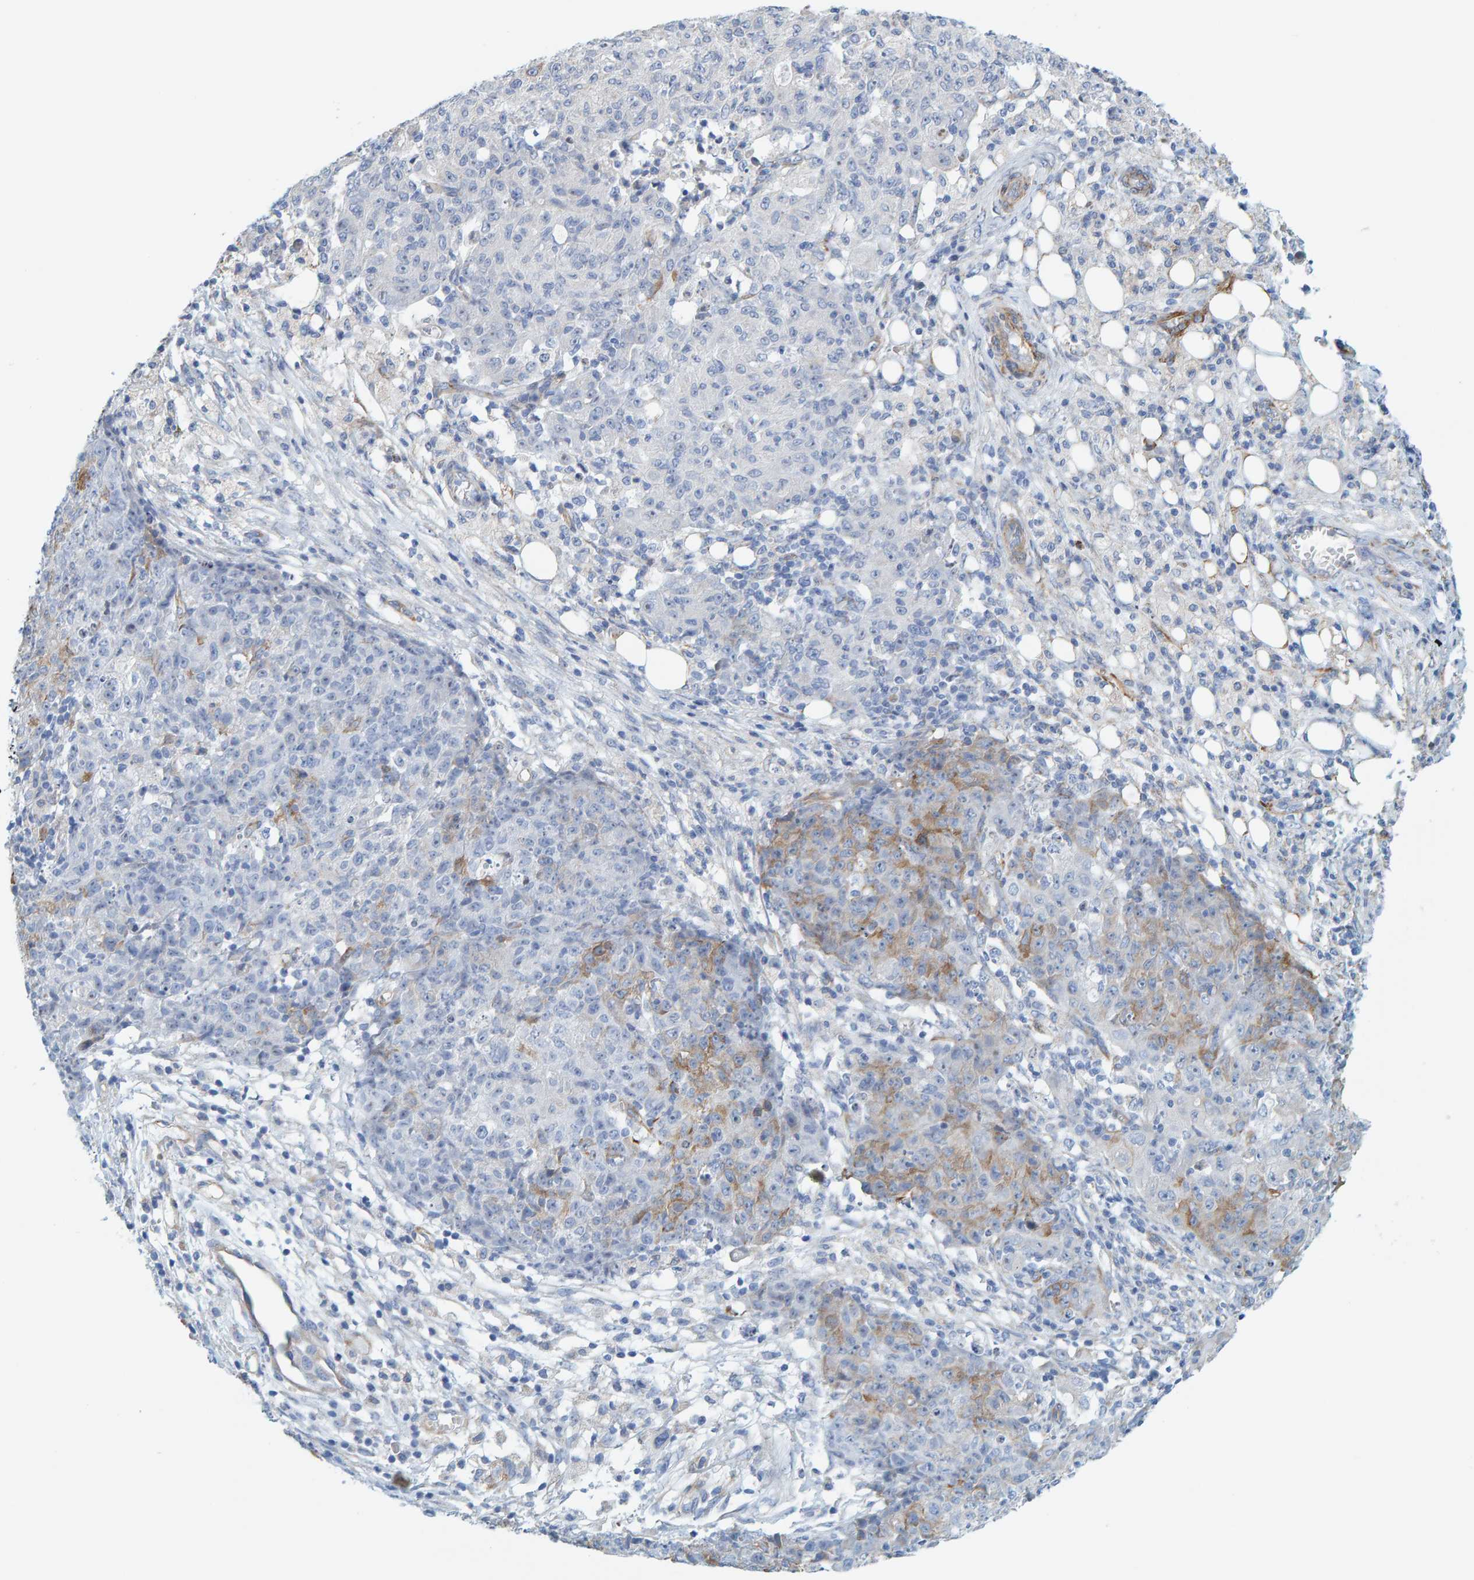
{"staining": {"intensity": "moderate", "quantity": "<25%", "location": "cytoplasmic/membranous"}, "tissue": "ovarian cancer", "cell_type": "Tumor cells", "image_type": "cancer", "snomed": [{"axis": "morphology", "description": "Carcinoma, endometroid"}, {"axis": "topography", "description": "Ovary"}], "caption": "Protein expression analysis of endometroid carcinoma (ovarian) exhibits moderate cytoplasmic/membranous staining in approximately <25% of tumor cells.", "gene": "MAP1B", "patient": {"sex": "female", "age": 42}}